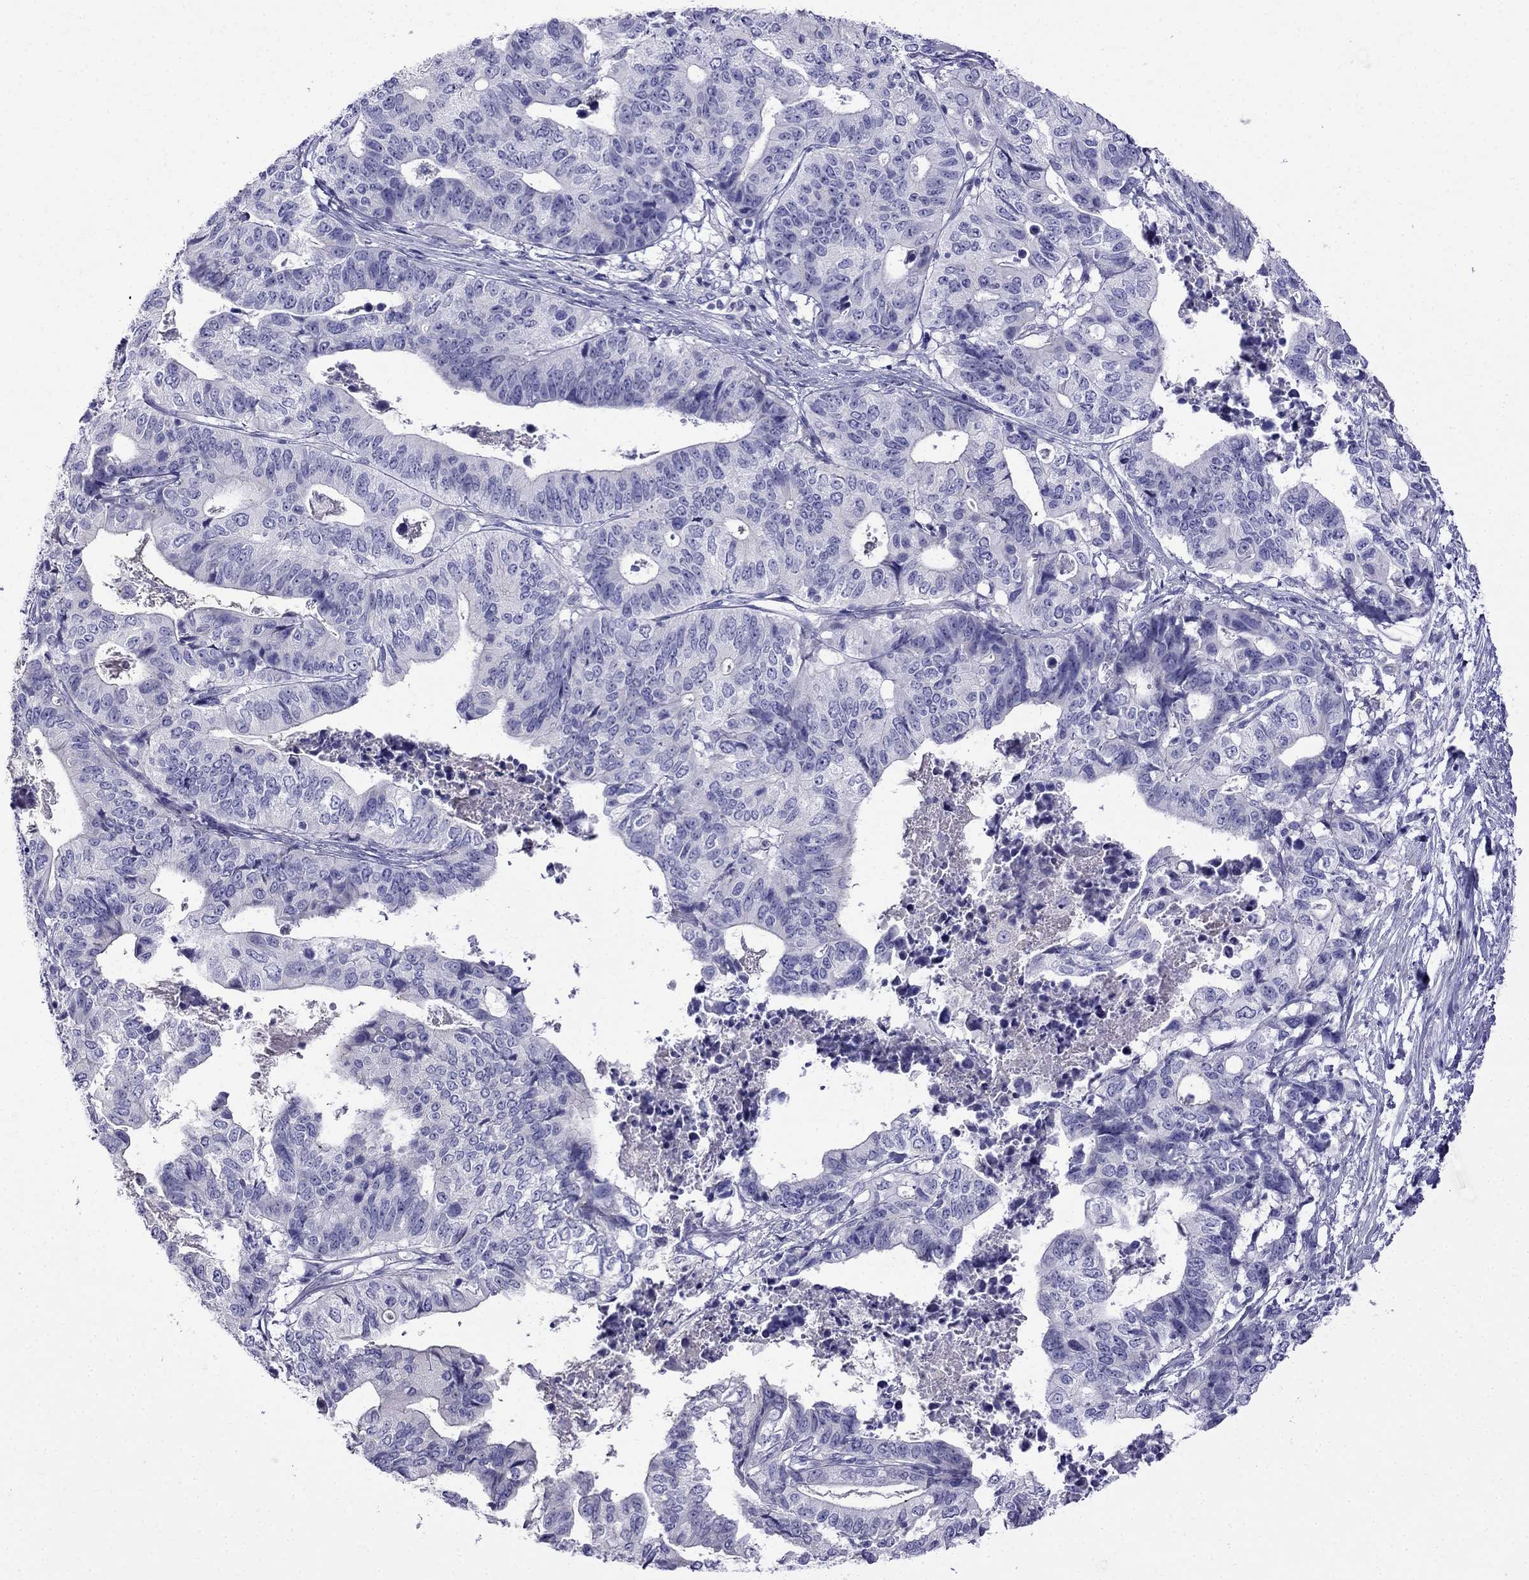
{"staining": {"intensity": "negative", "quantity": "none", "location": "none"}, "tissue": "stomach cancer", "cell_type": "Tumor cells", "image_type": "cancer", "snomed": [{"axis": "morphology", "description": "Adenocarcinoma, NOS"}, {"axis": "topography", "description": "Stomach, upper"}], "caption": "IHC of stomach cancer displays no positivity in tumor cells.", "gene": "PATE1", "patient": {"sex": "female", "age": 67}}